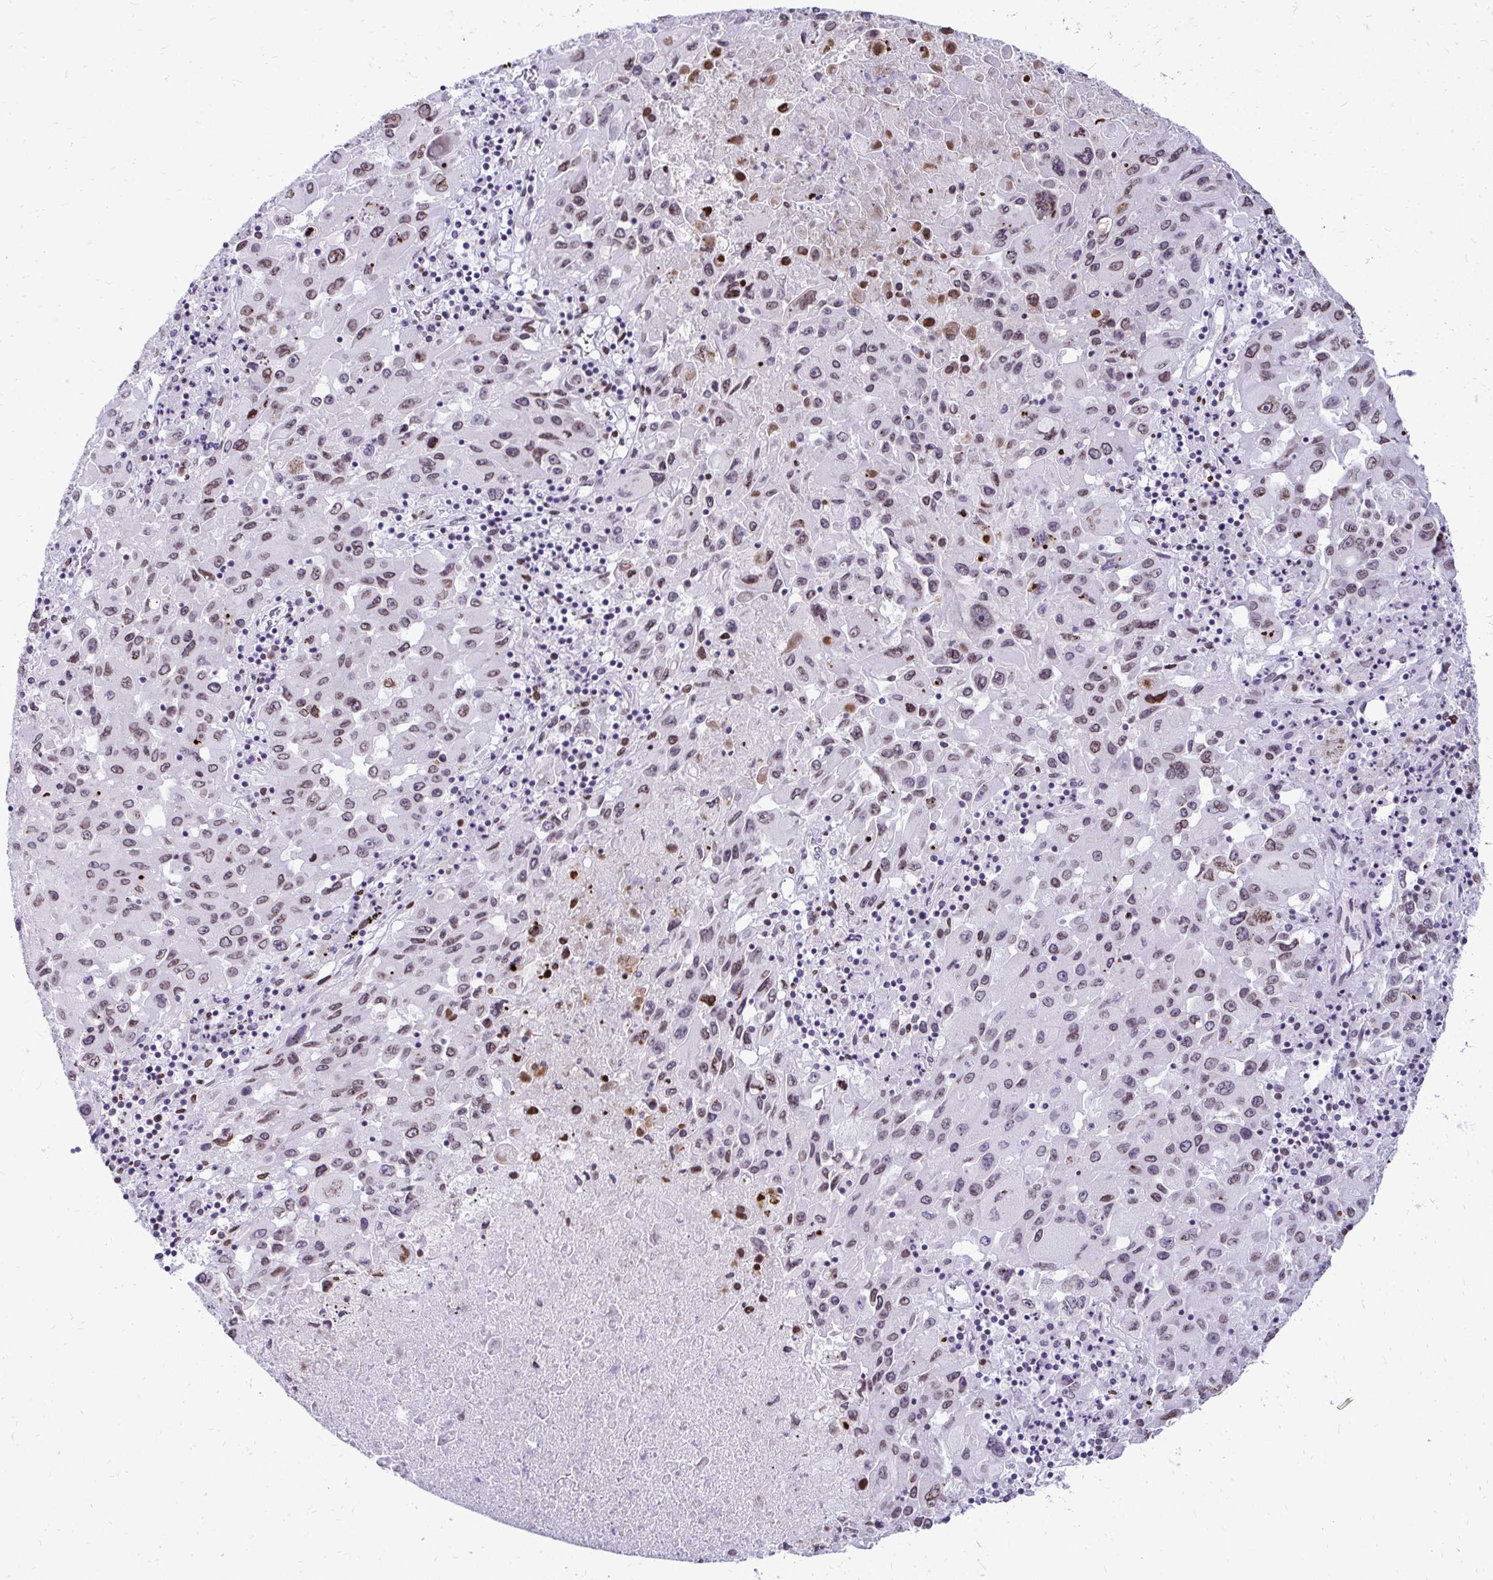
{"staining": {"intensity": "moderate", "quantity": ">75%", "location": "cytoplasmic/membranous,nuclear"}, "tissue": "lung cancer", "cell_type": "Tumor cells", "image_type": "cancer", "snomed": [{"axis": "morphology", "description": "Squamous cell carcinoma, NOS"}, {"axis": "topography", "description": "Lung"}], "caption": "Immunohistochemical staining of lung cancer (squamous cell carcinoma) demonstrates medium levels of moderate cytoplasmic/membranous and nuclear protein expression in approximately >75% of tumor cells. (DAB = brown stain, brightfield microscopy at high magnification).", "gene": "BANF1", "patient": {"sex": "male", "age": 63}}